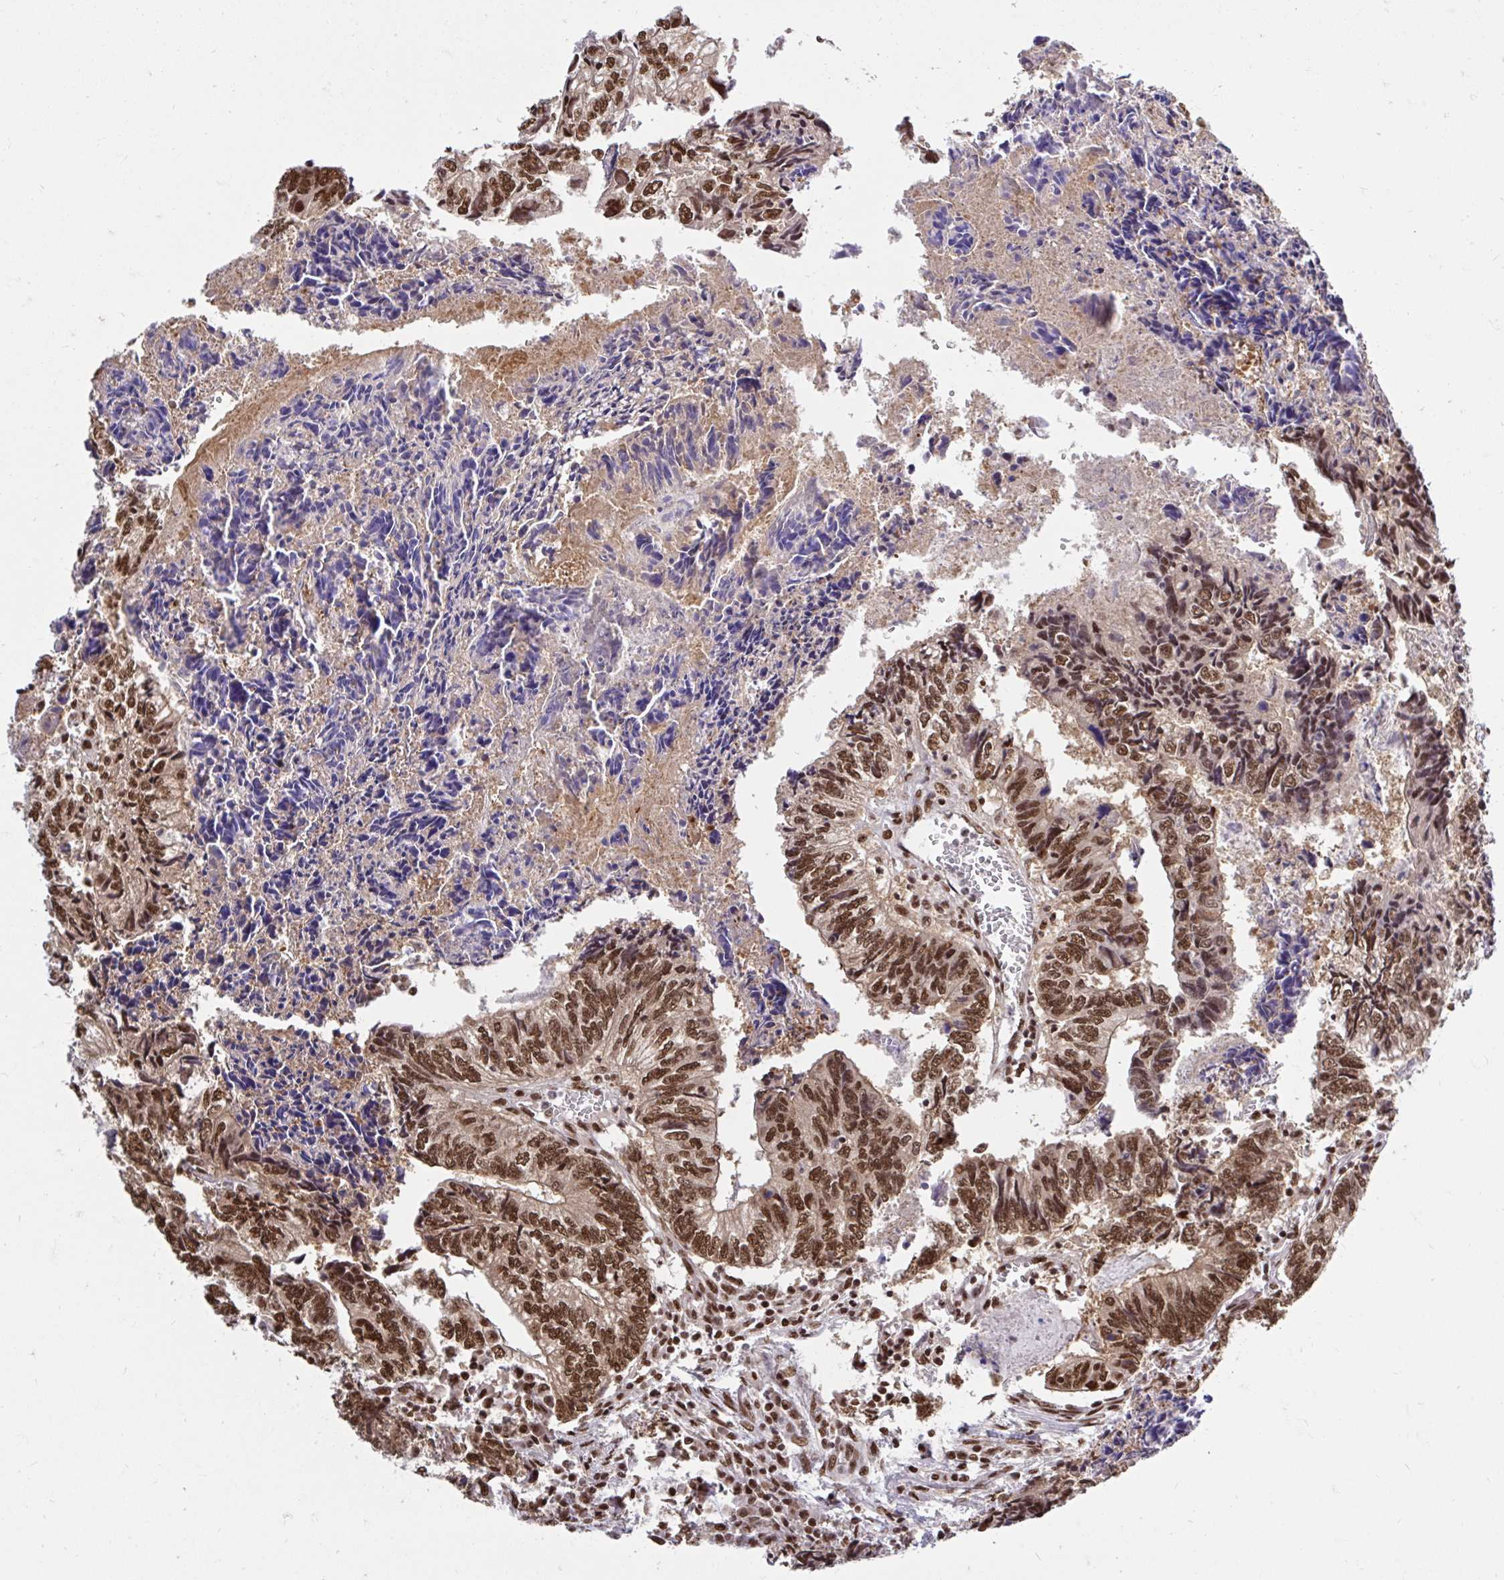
{"staining": {"intensity": "strong", "quantity": ">75%", "location": "nuclear"}, "tissue": "colorectal cancer", "cell_type": "Tumor cells", "image_type": "cancer", "snomed": [{"axis": "morphology", "description": "Adenocarcinoma, NOS"}, {"axis": "topography", "description": "Colon"}], "caption": "Tumor cells demonstrate strong nuclear staining in approximately >75% of cells in colorectal cancer. (Brightfield microscopy of DAB IHC at high magnification).", "gene": "ABCA9", "patient": {"sex": "male", "age": 86}}